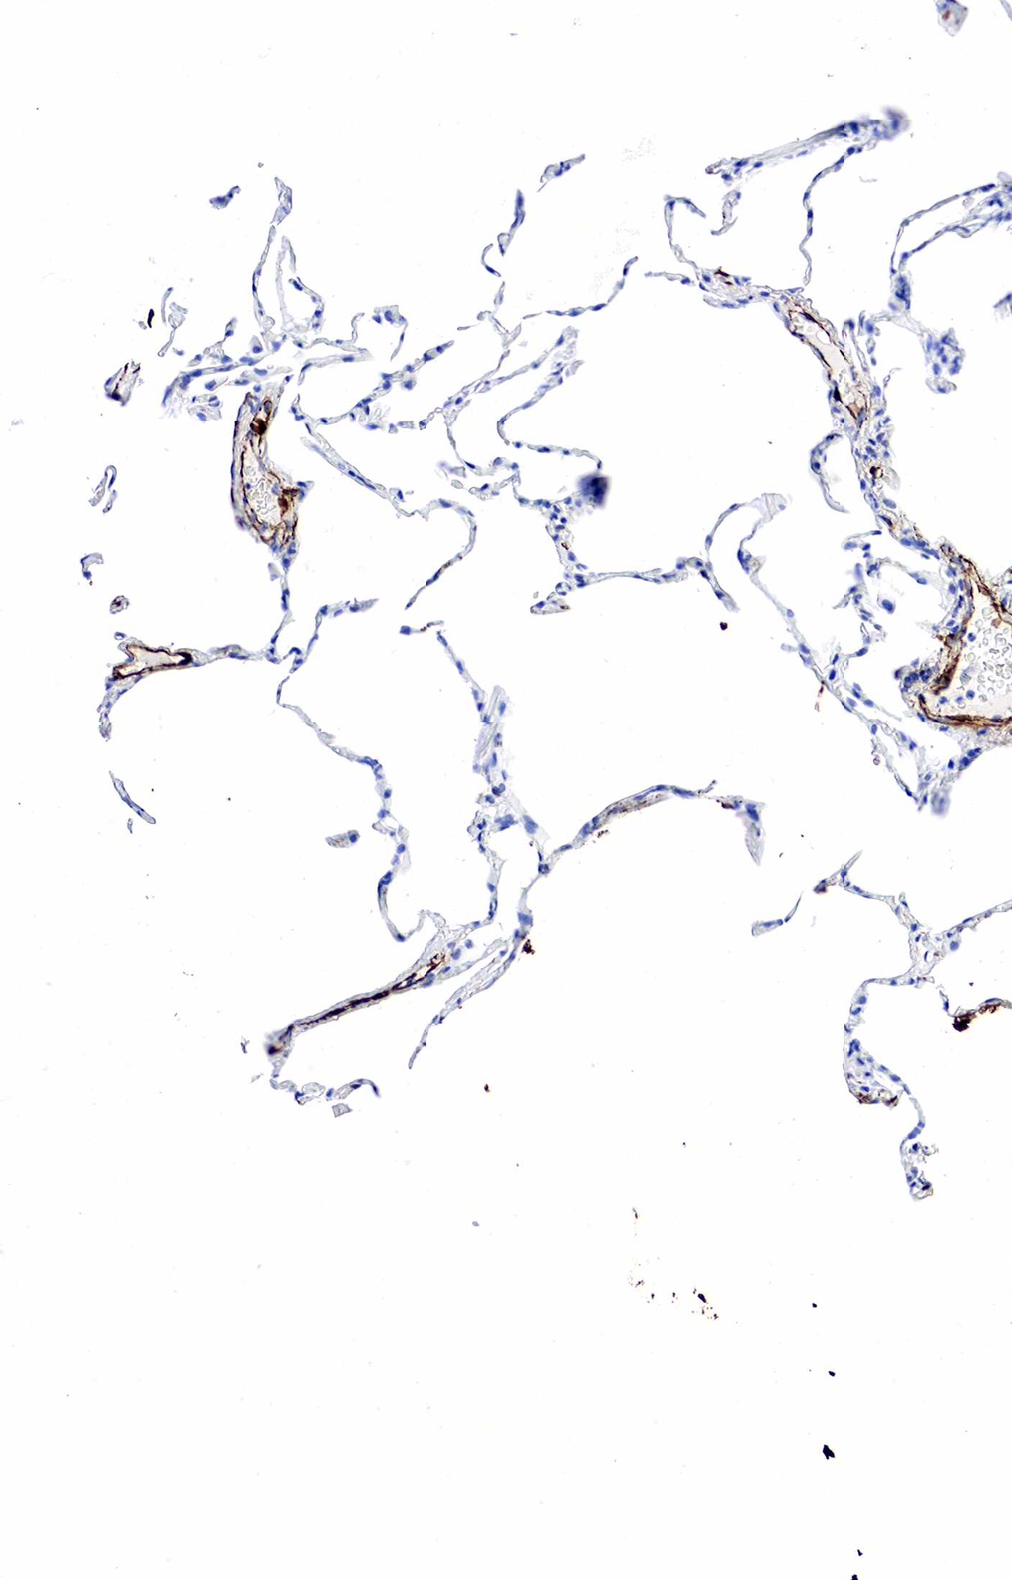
{"staining": {"intensity": "negative", "quantity": "none", "location": "none"}, "tissue": "lung", "cell_type": "Alveolar cells", "image_type": "normal", "snomed": [{"axis": "morphology", "description": "Normal tissue, NOS"}, {"axis": "topography", "description": "Lung"}], "caption": "Unremarkable lung was stained to show a protein in brown. There is no significant staining in alveolar cells. (DAB immunohistochemistry (IHC) with hematoxylin counter stain).", "gene": "ACTA2", "patient": {"sex": "female", "age": 75}}